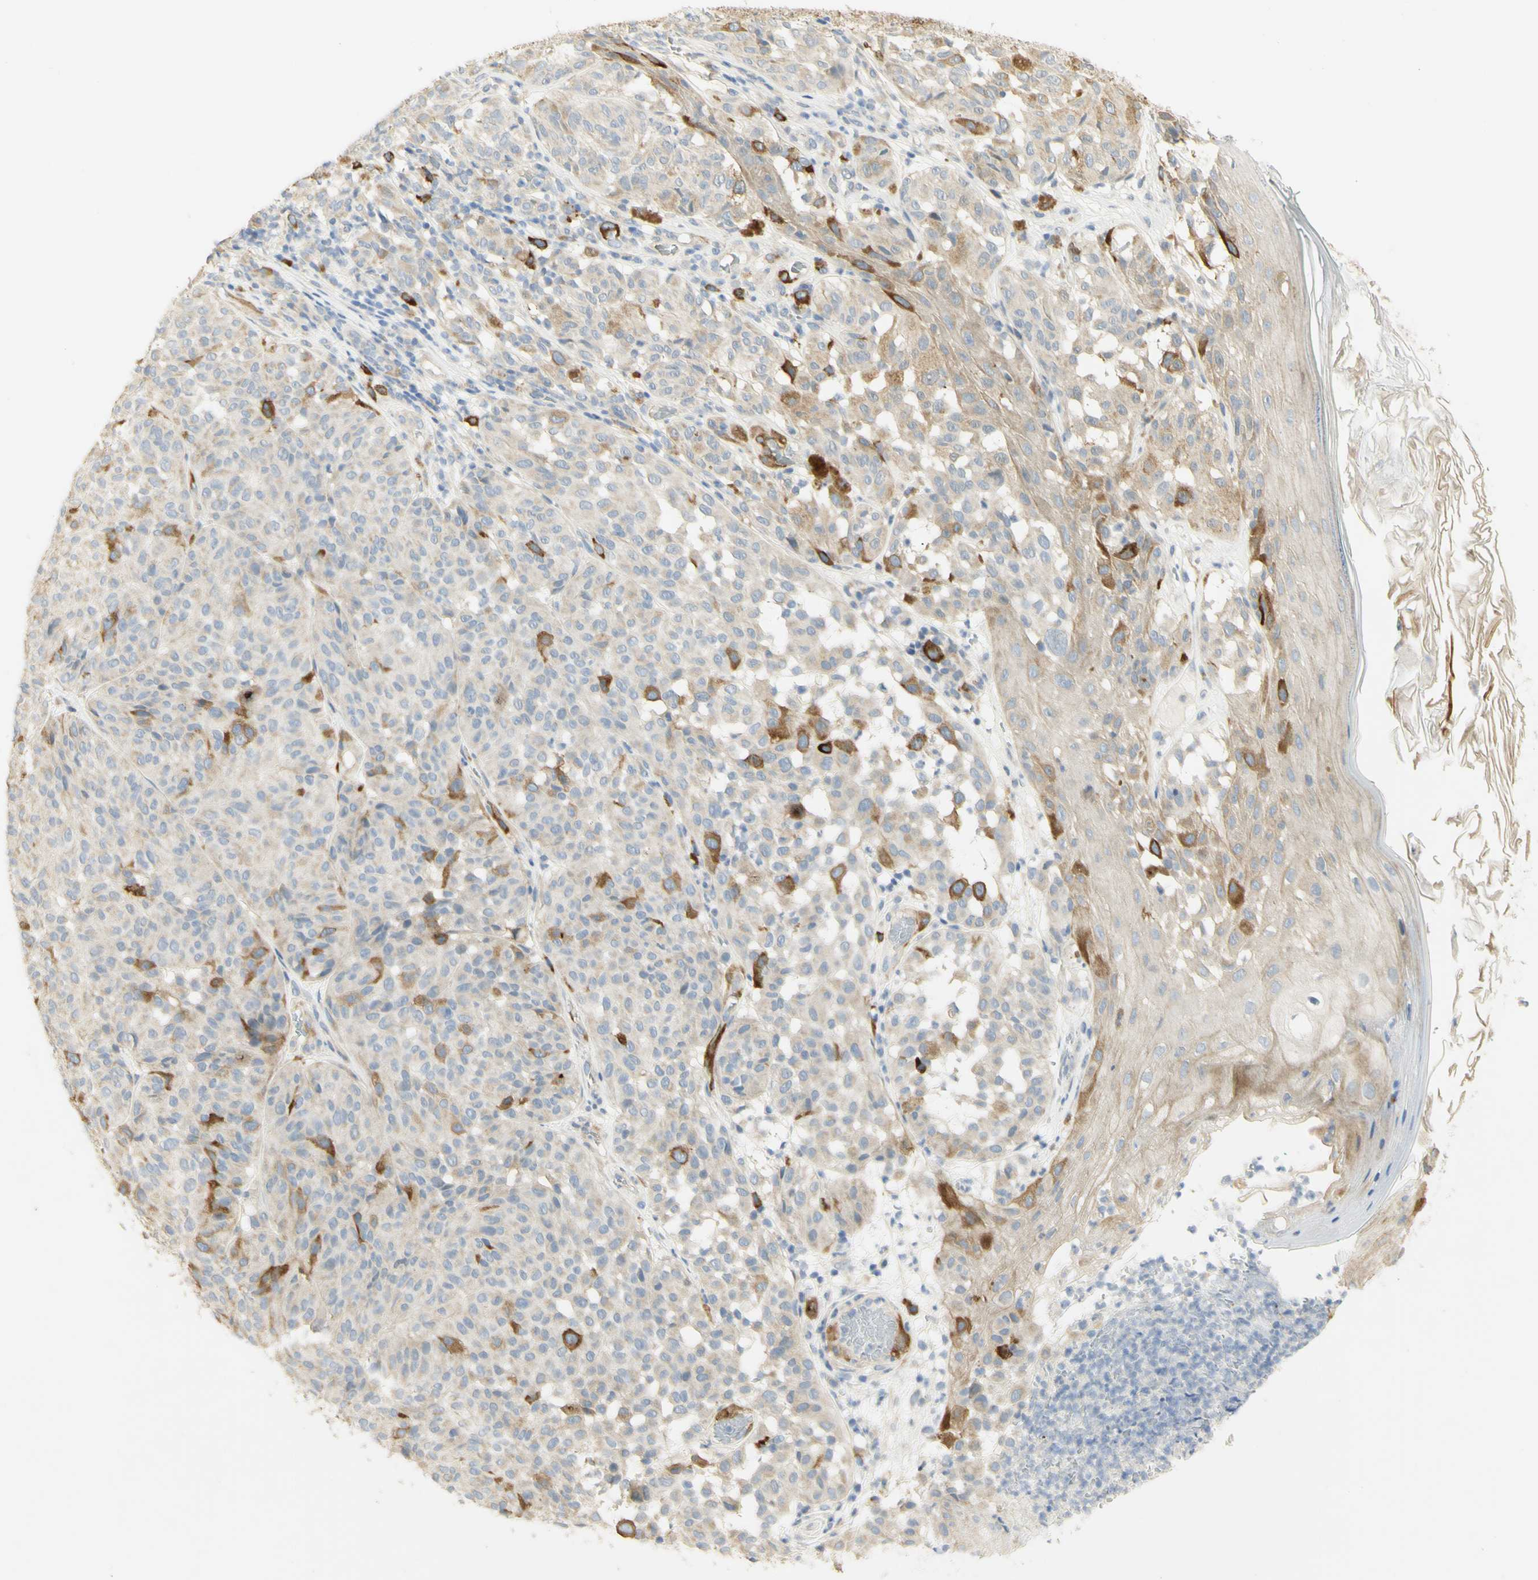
{"staining": {"intensity": "moderate", "quantity": "25%-75%", "location": "cytoplasmic/membranous"}, "tissue": "melanoma", "cell_type": "Tumor cells", "image_type": "cancer", "snomed": [{"axis": "morphology", "description": "Malignant melanoma, NOS"}, {"axis": "topography", "description": "Skin"}], "caption": "Melanoma stained for a protein shows moderate cytoplasmic/membranous positivity in tumor cells.", "gene": "KIF11", "patient": {"sex": "female", "age": 46}}